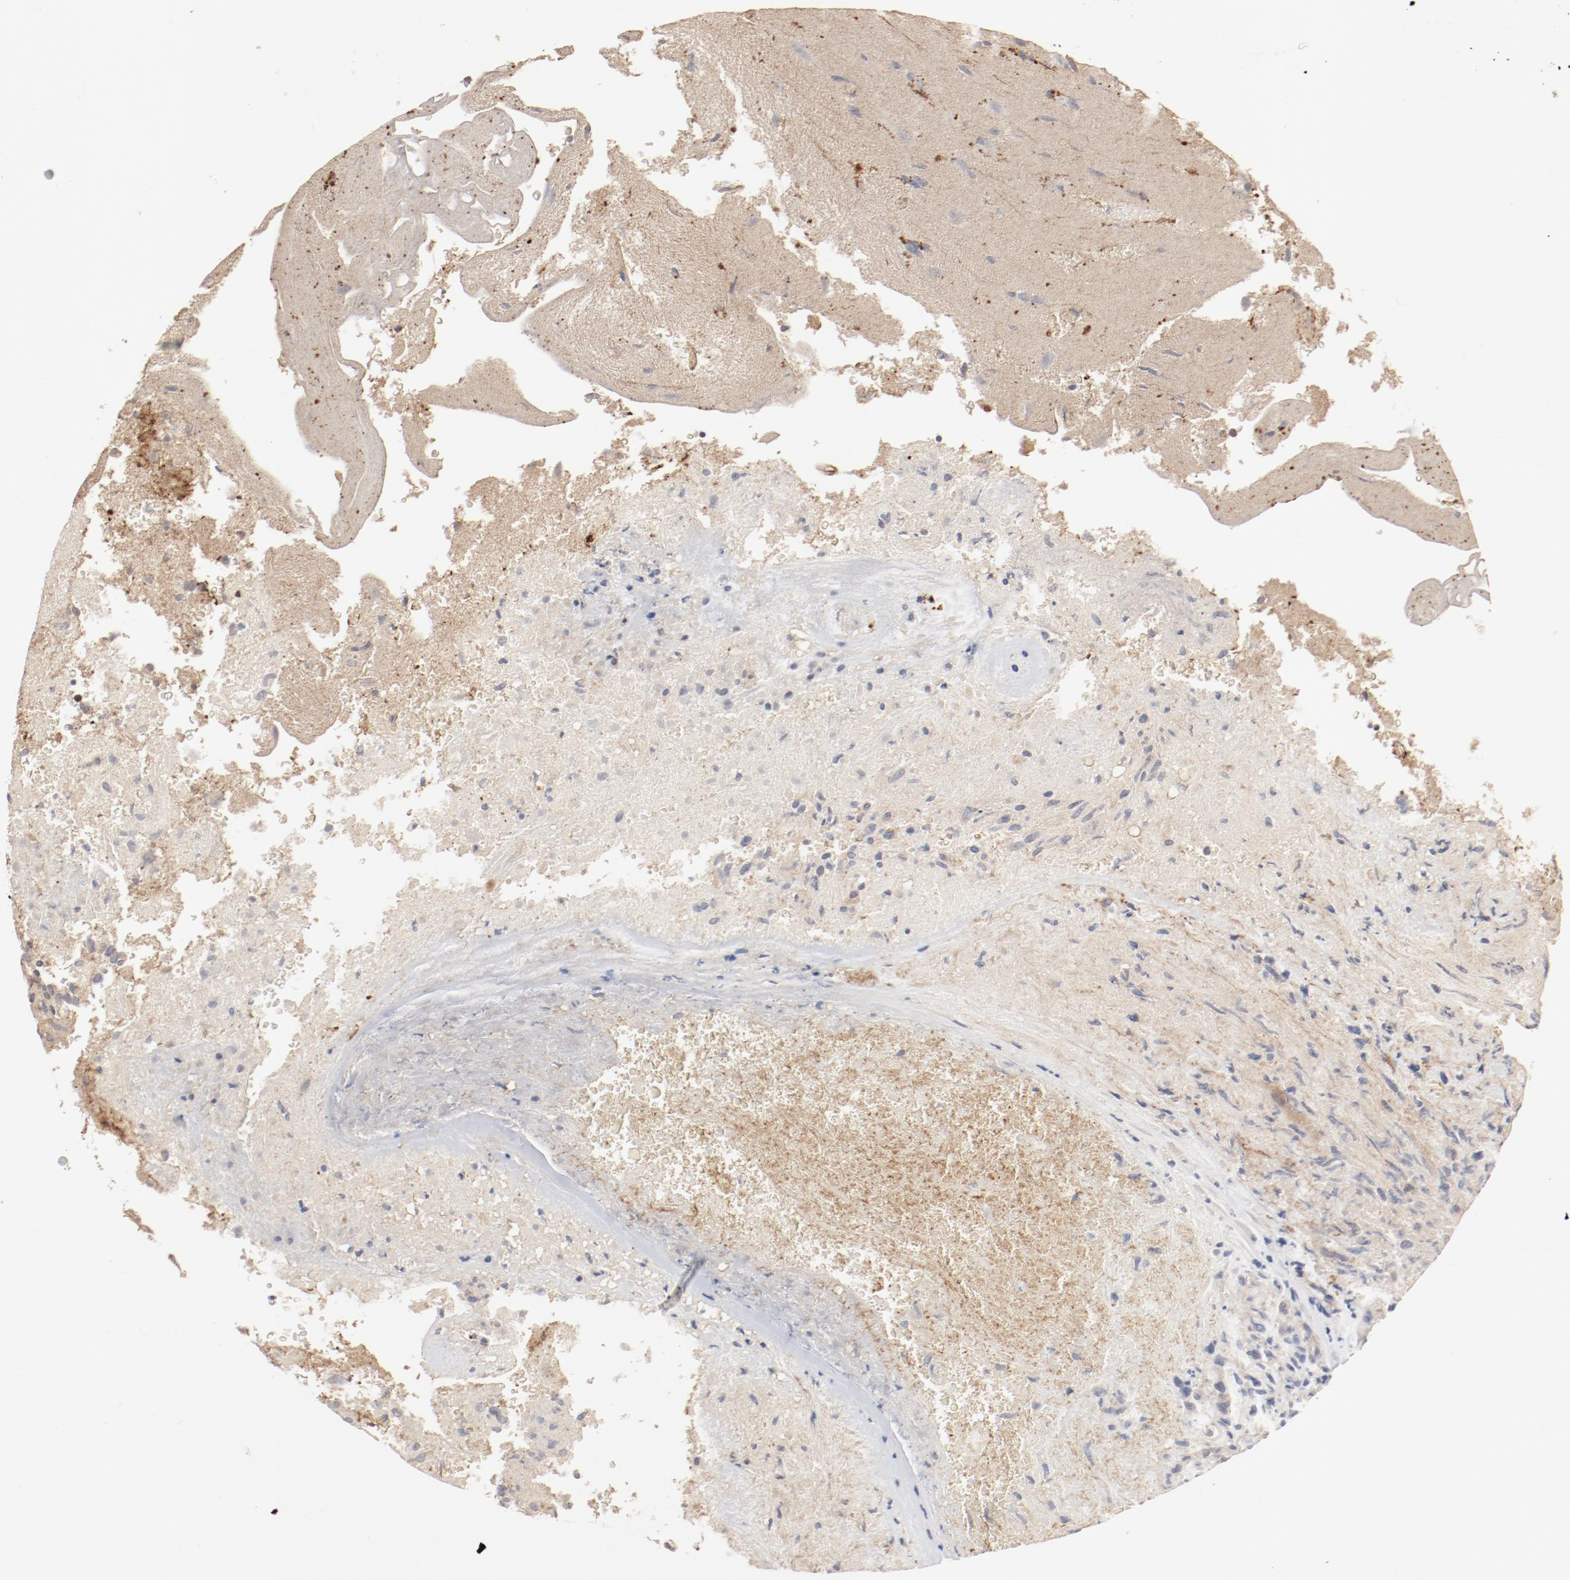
{"staining": {"intensity": "moderate", "quantity": ">75%", "location": "cytoplasmic/membranous"}, "tissue": "glioma", "cell_type": "Tumor cells", "image_type": "cancer", "snomed": [{"axis": "morphology", "description": "Normal tissue, NOS"}, {"axis": "morphology", "description": "Glioma, malignant, High grade"}, {"axis": "topography", "description": "Cerebral cortex"}], "caption": "Glioma was stained to show a protein in brown. There is medium levels of moderate cytoplasmic/membranous expression in approximately >75% of tumor cells.", "gene": "IL3RA", "patient": {"sex": "male", "age": 75}}